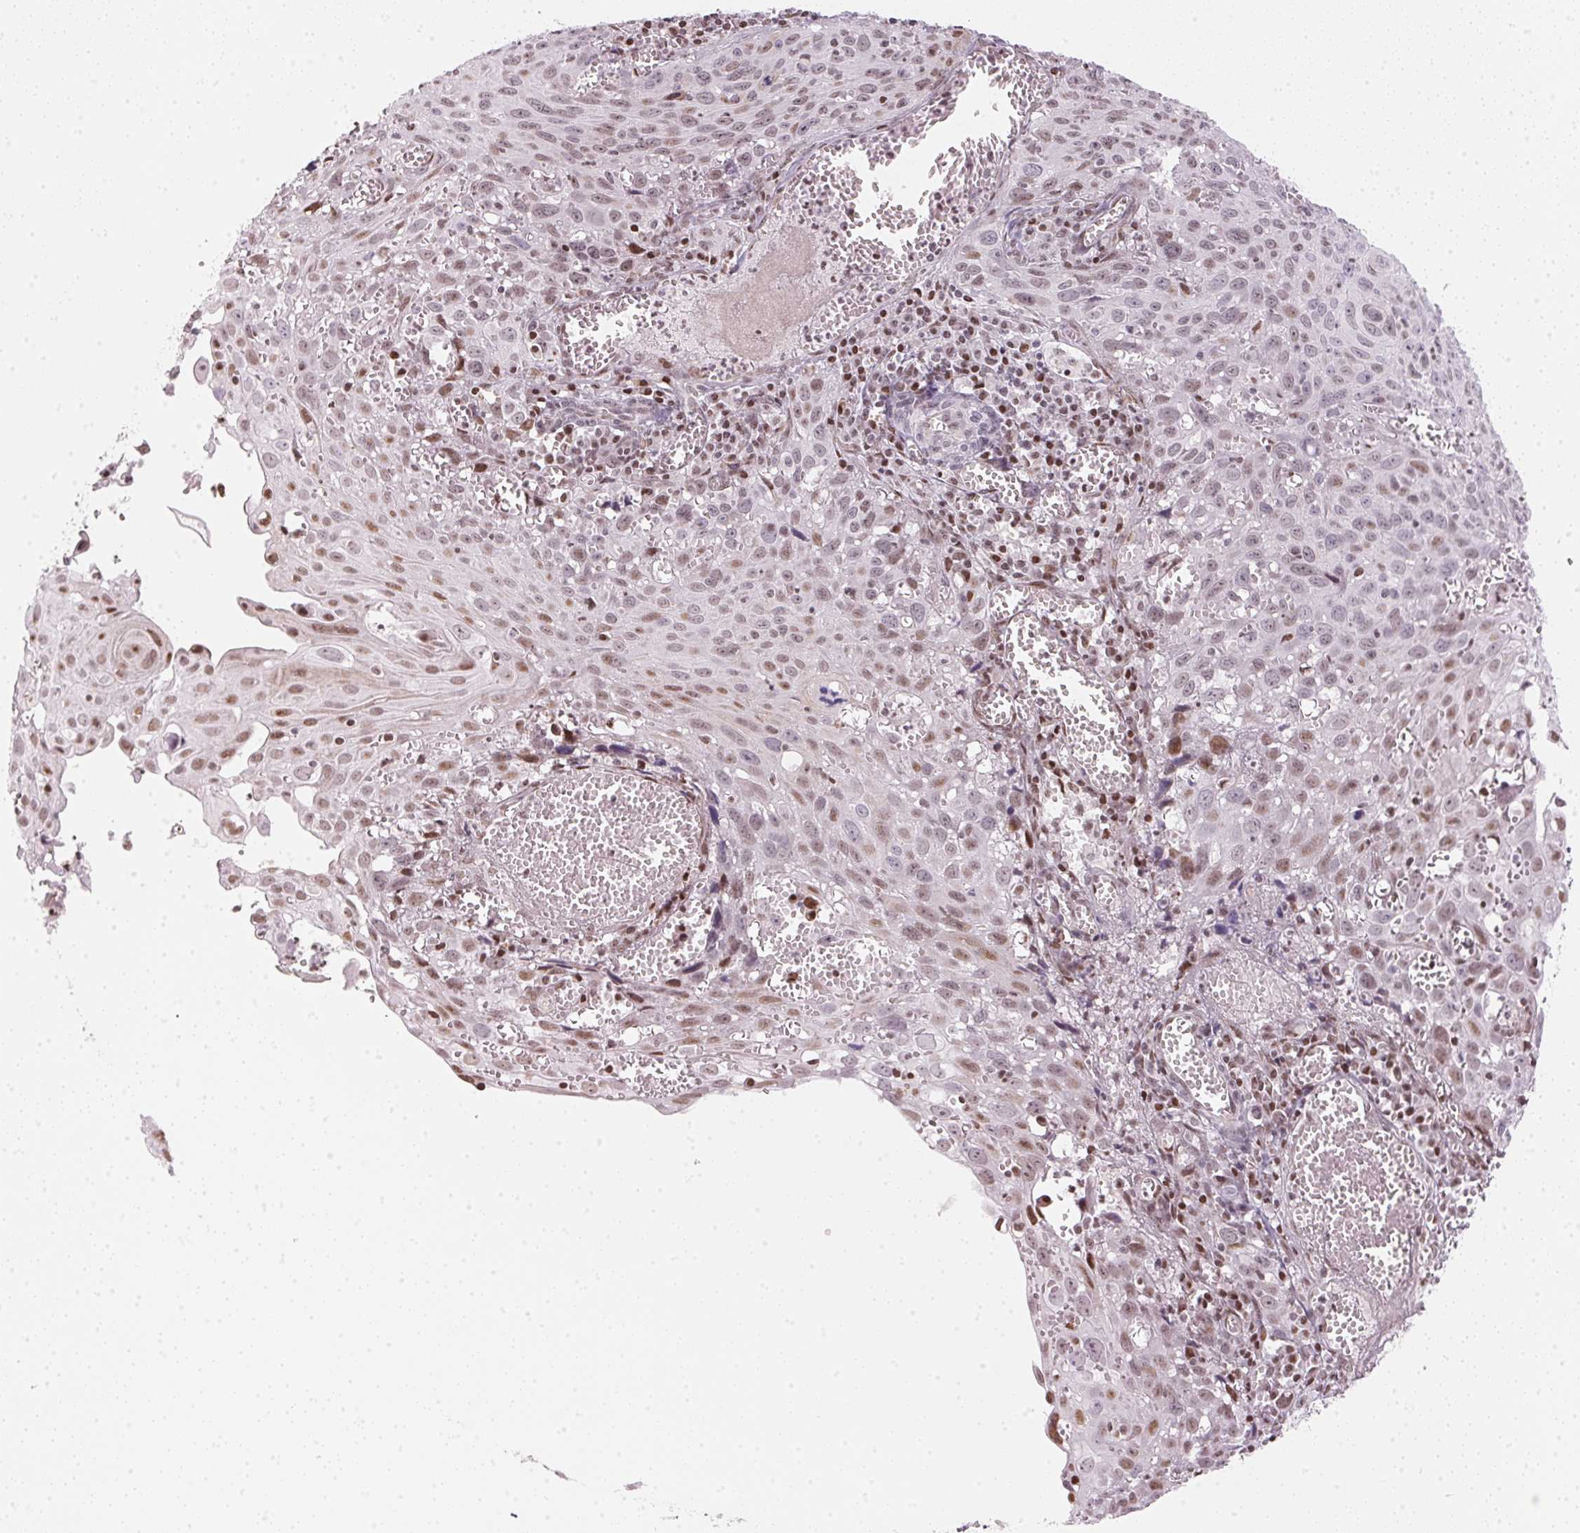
{"staining": {"intensity": "weak", "quantity": "25%-75%", "location": "nuclear"}, "tissue": "cervical cancer", "cell_type": "Tumor cells", "image_type": "cancer", "snomed": [{"axis": "morphology", "description": "Squamous cell carcinoma, NOS"}, {"axis": "topography", "description": "Cervix"}], "caption": "There is low levels of weak nuclear positivity in tumor cells of cervical cancer (squamous cell carcinoma), as demonstrated by immunohistochemical staining (brown color).", "gene": "KAT6A", "patient": {"sex": "female", "age": 38}}